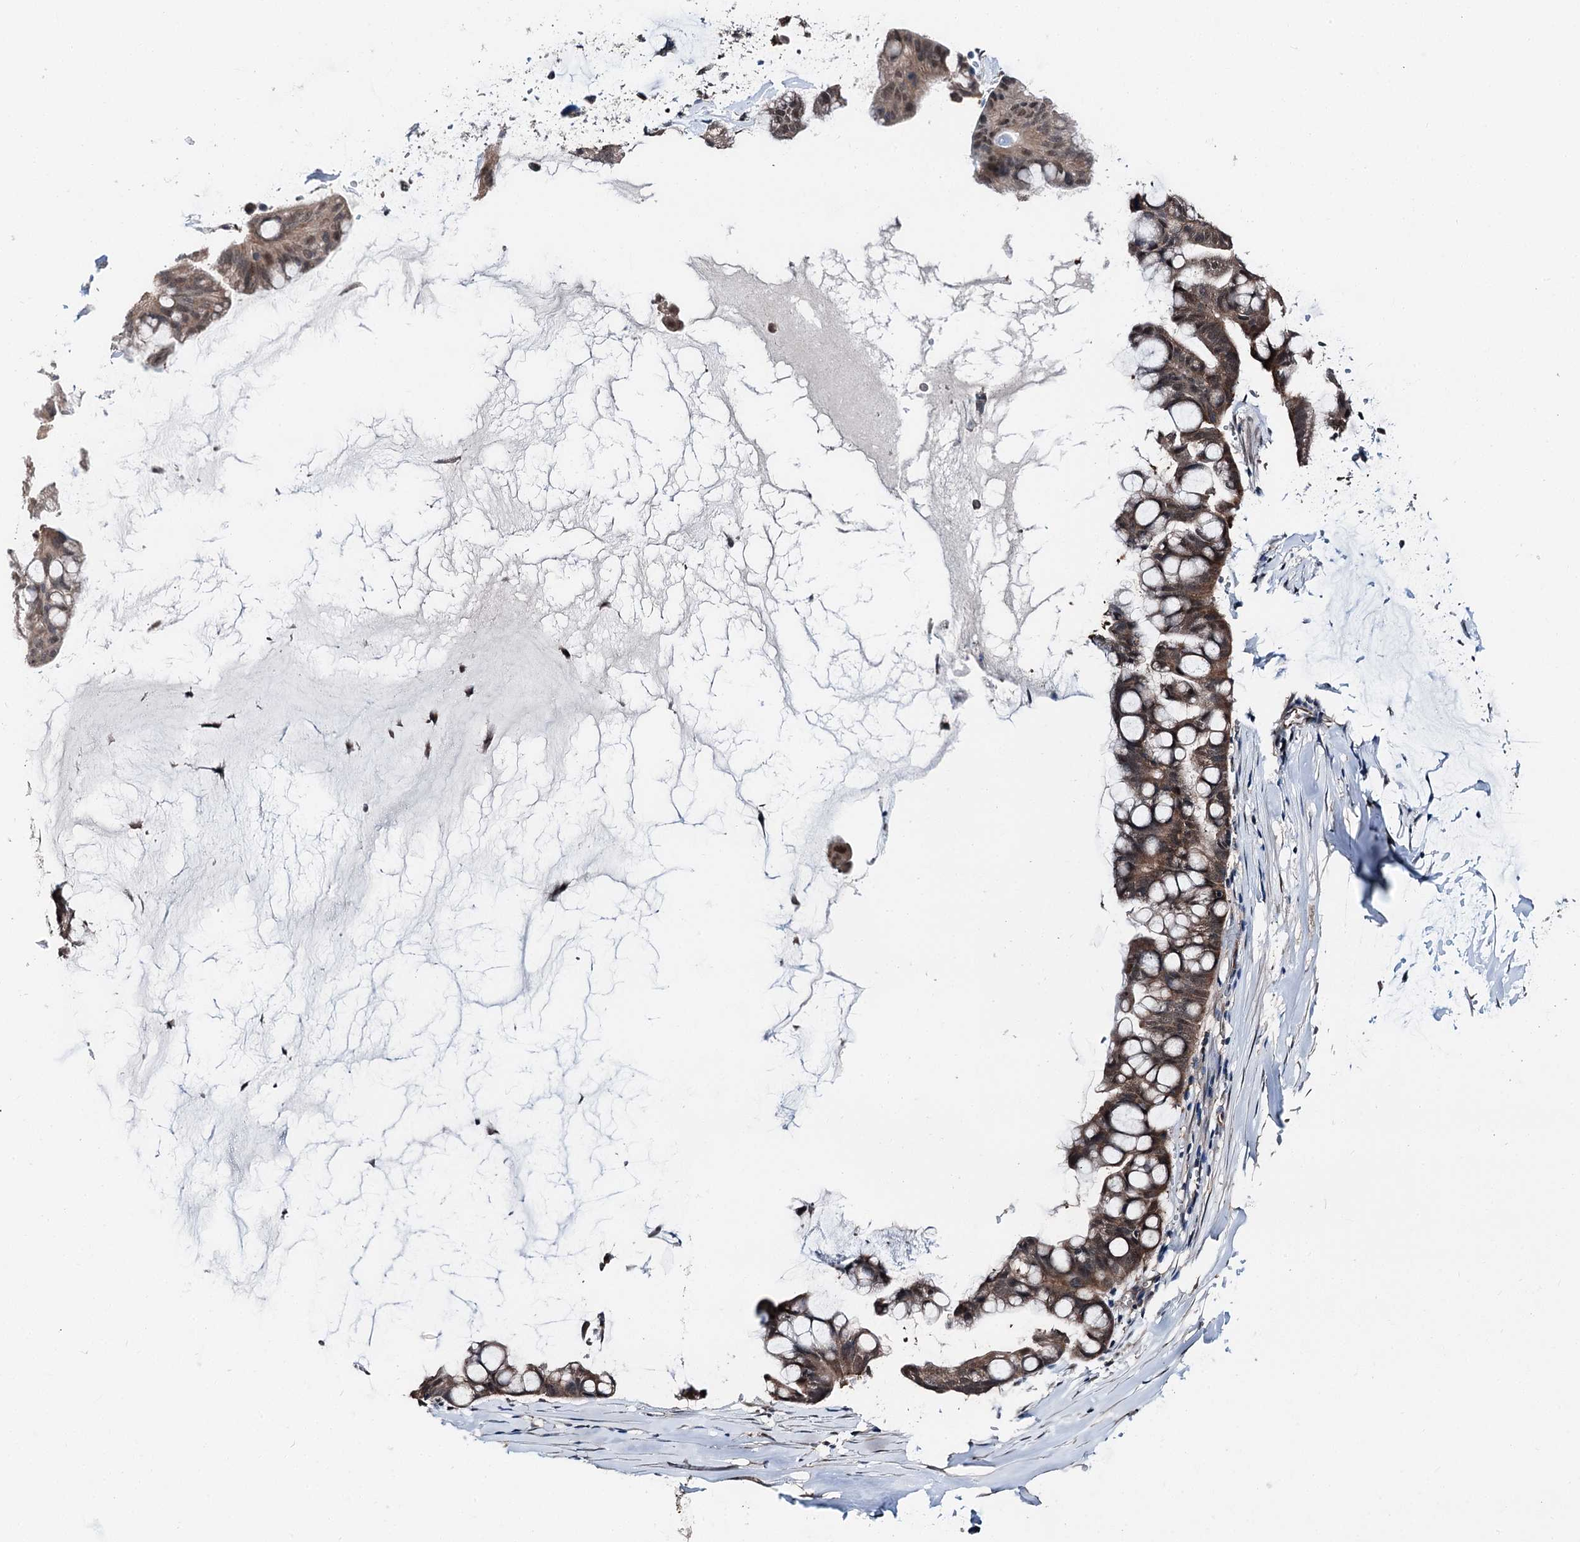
{"staining": {"intensity": "moderate", "quantity": ">75%", "location": "cytoplasmic/membranous,nuclear"}, "tissue": "ovarian cancer", "cell_type": "Tumor cells", "image_type": "cancer", "snomed": [{"axis": "morphology", "description": "Cystadenocarcinoma, mucinous, NOS"}, {"axis": "topography", "description": "Ovary"}], "caption": "Immunohistochemistry (DAB (3,3'-diaminobenzidine)) staining of human ovarian cancer (mucinous cystadenocarcinoma) shows moderate cytoplasmic/membranous and nuclear protein staining in approximately >75% of tumor cells.", "gene": "PSMD13", "patient": {"sex": "female", "age": 73}}